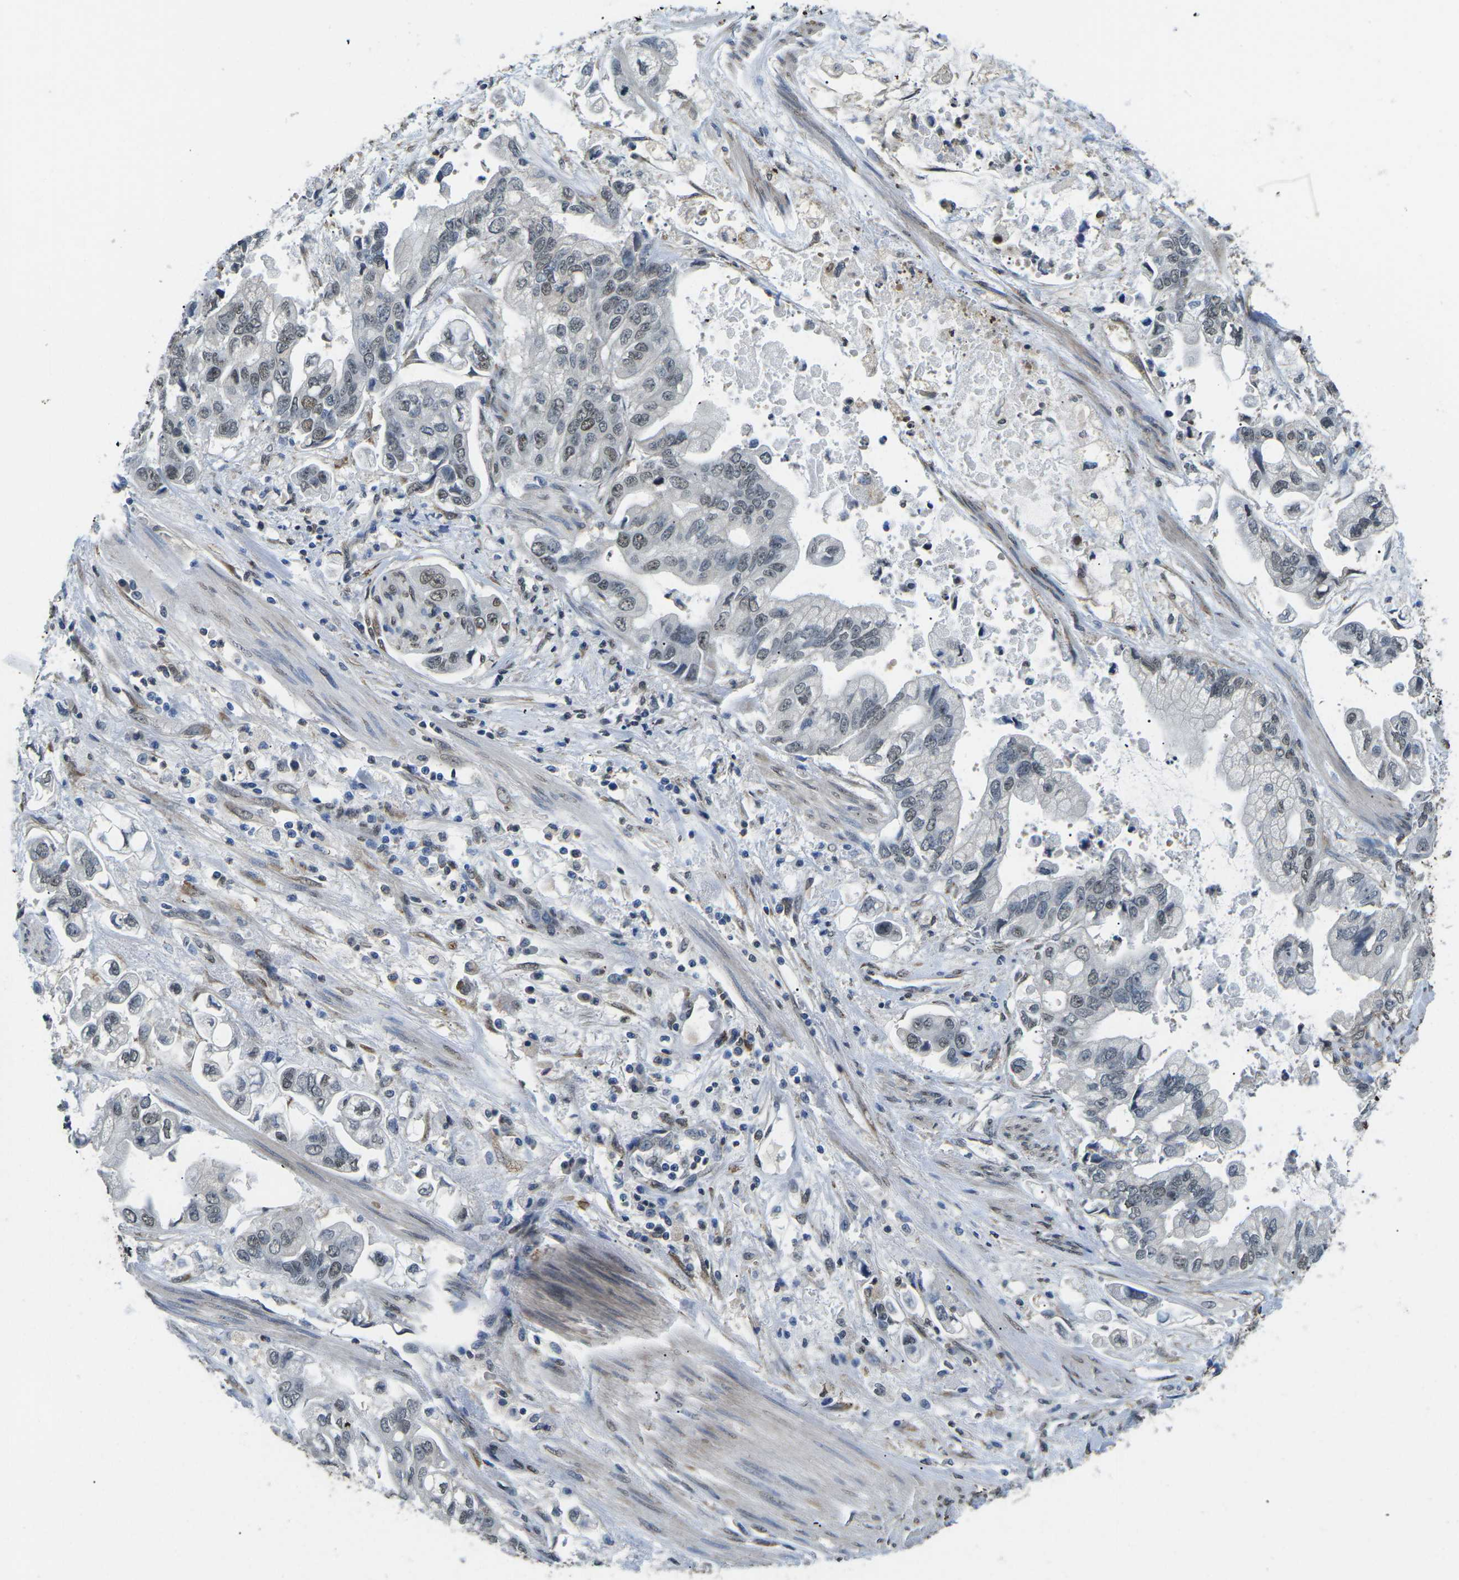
{"staining": {"intensity": "weak", "quantity": "<25%", "location": "nuclear"}, "tissue": "stomach cancer", "cell_type": "Tumor cells", "image_type": "cancer", "snomed": [{"axis": "morphology", "description": "Normal tissue, NOS"}, {"axis": "morphology", "description": "Adenocarcinoma, NOS"}, {"axis": "topography", "description": "Stomach"}], "caption": "High magnification brightfield microscopy of stomach cancer (adenocarcinoma) stained with DAB (brown) and counterstained with hematoxylin (blue): tumor cells show no significant staining.", "gene": "SCNN1B", "patient": {"sex": "male", "age": 62}}